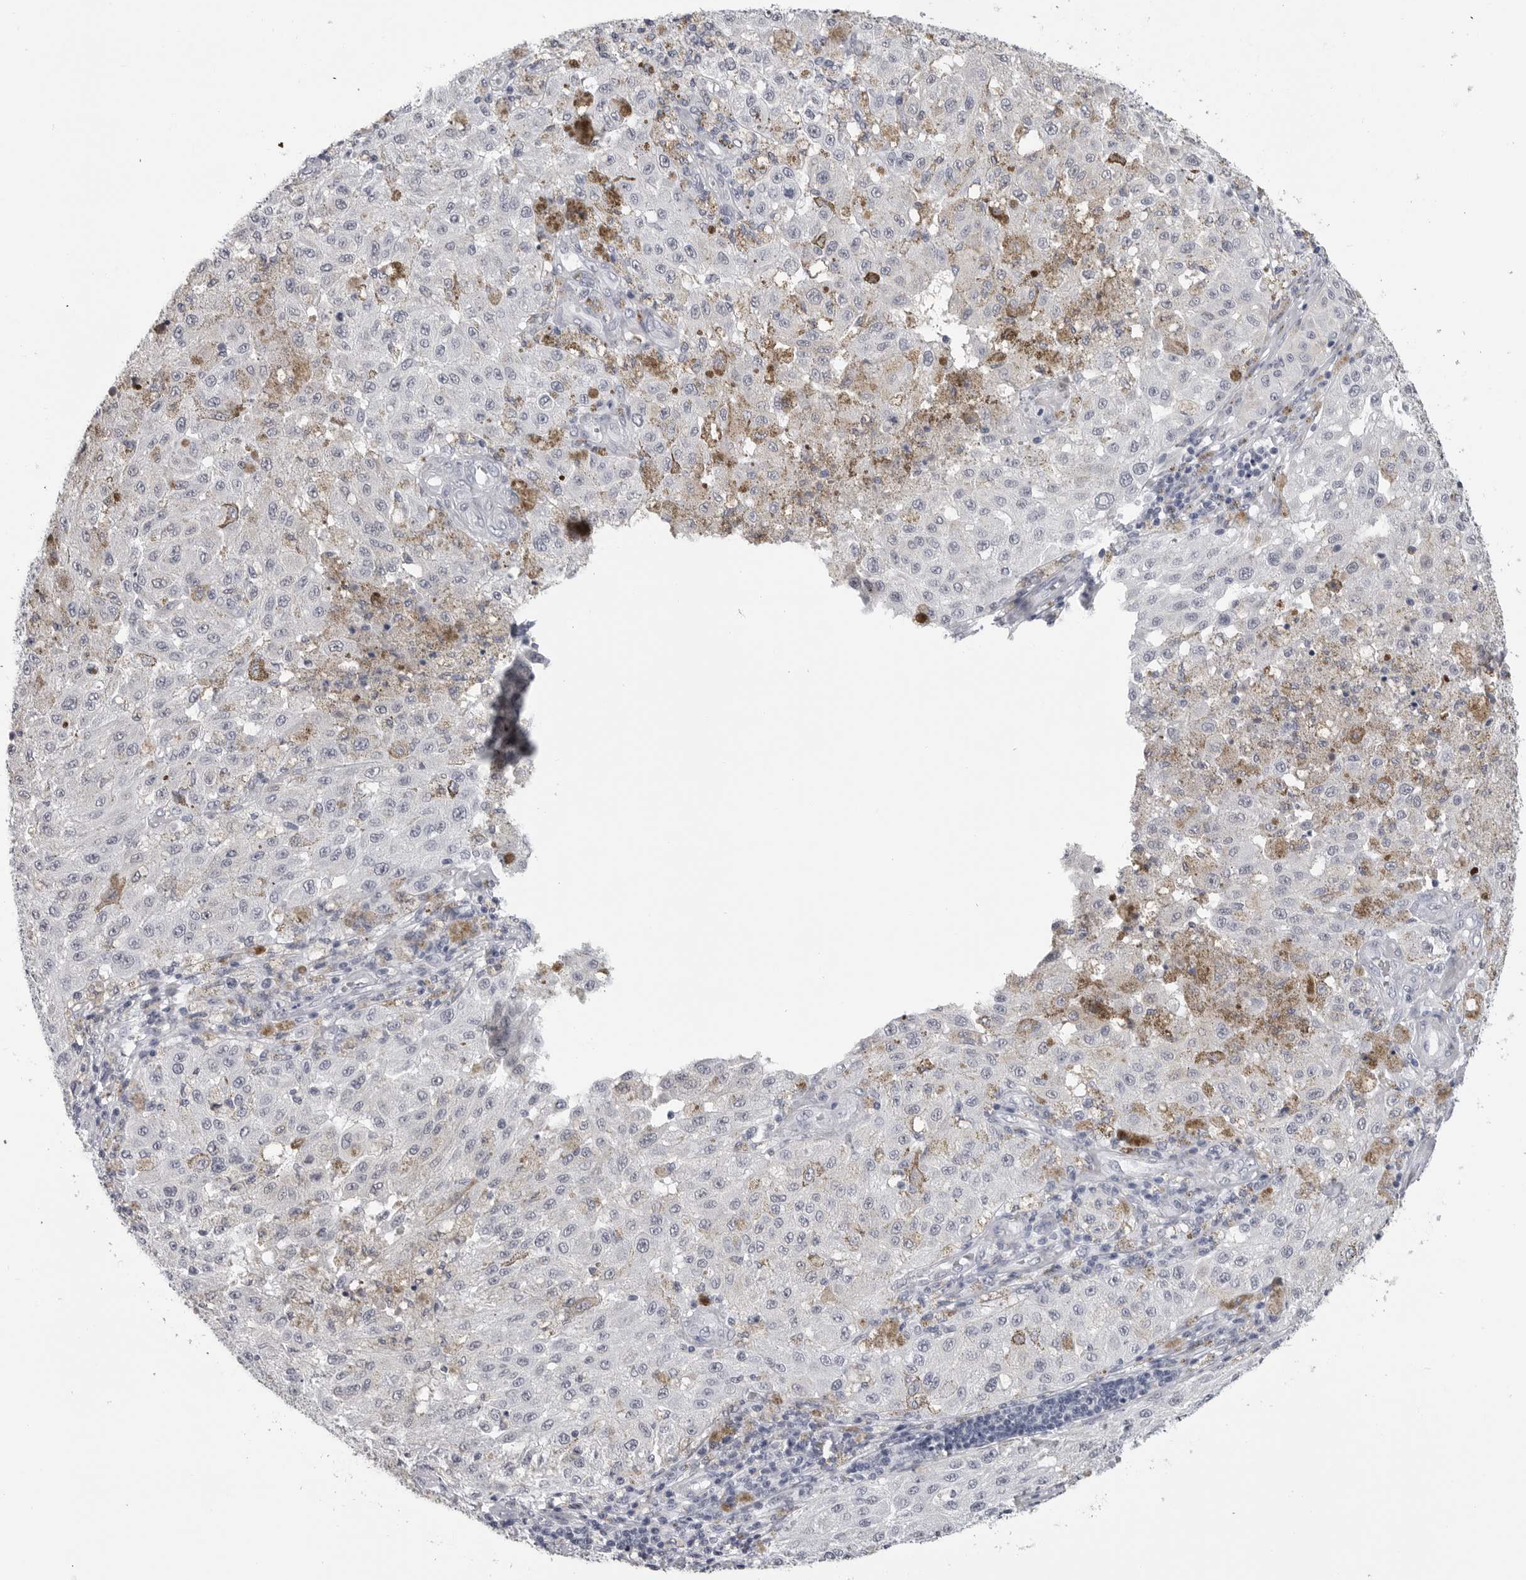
{"staining": {"intensity": "negative", "quantity": "none", "location": "none"}, "tissue": "melanoma", "cell_type": "Tumor cells", "image_type": "cancer", "snomed": [{"axis": "morphology", "description": "Malignant melanoma, NOS"}, {"axis": "topography", "description": "Skin"}], "caption": "A micrograph of human melanoma is negative for staining in tumor cells.", "gene": "PGA3", "patient": {"sex": "female", "age": 64}}